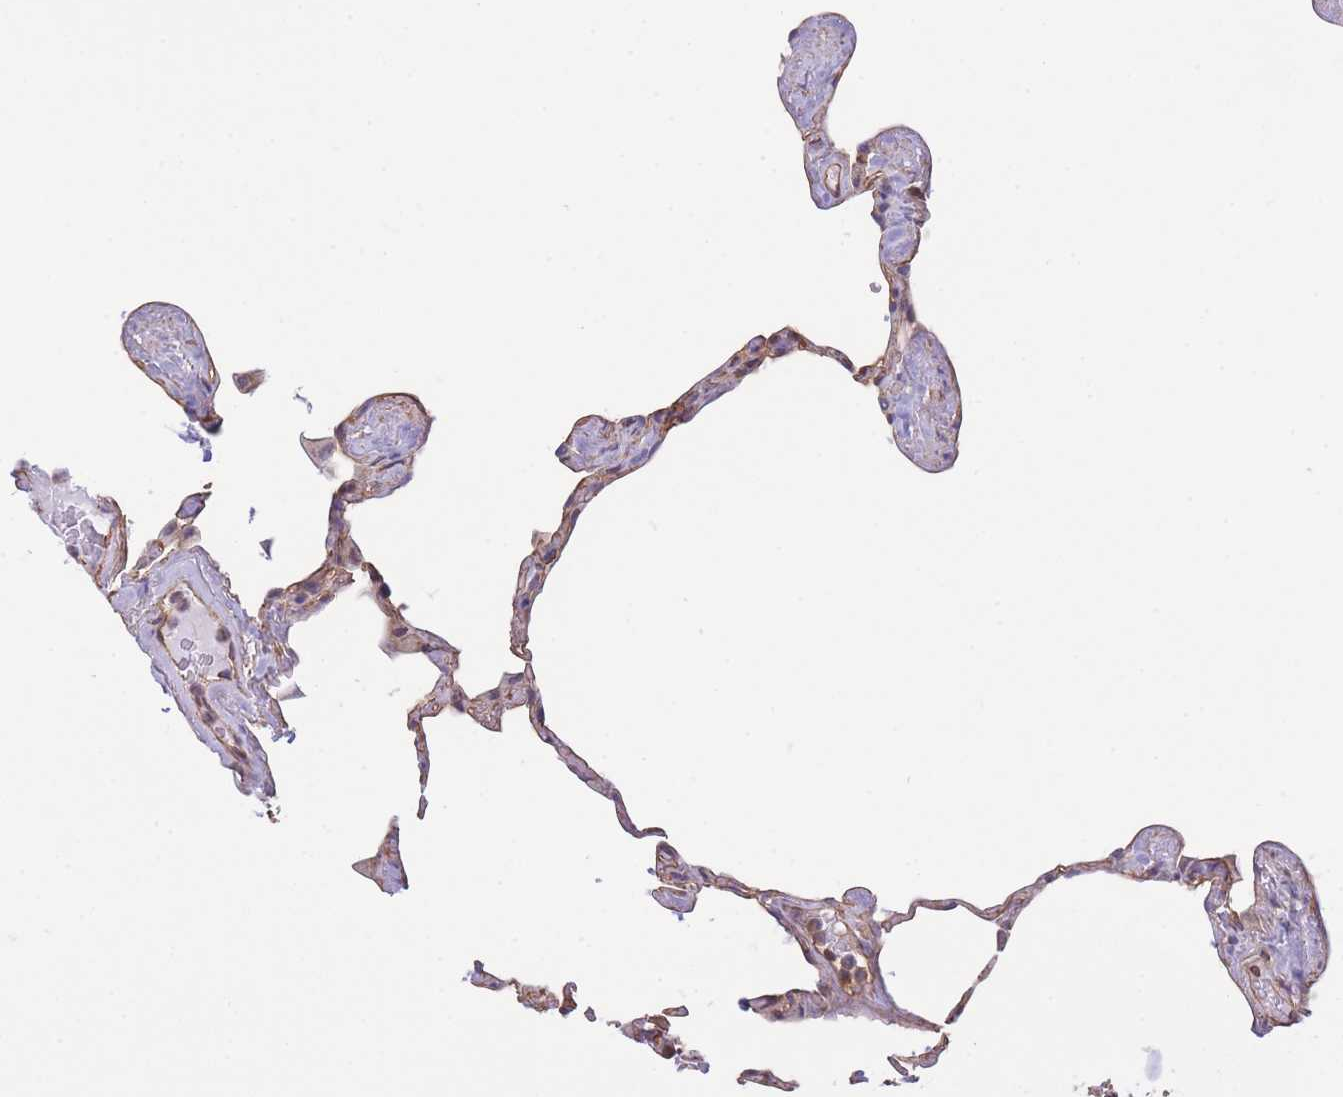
{"staining": {"intensity": "weak", "quantity": "25%-75%", "location": "cytoplasmic/membranous"}, "tissue": "lung", "cell_type": "Alveolar cells", "image_type": "normal", "snomed": [{"axis": "morphology", "description": "Normal tissue, NOS"}, {"axis": "topography", "description": "Lung"}], "caption": "The image demonstrates a brown stain indicating the presence of a protein in the cytoplasmic/membranous of alveolar cells in lung.", "gene": "CDC25B", "patient": {"sex": "male", "age": 65}}